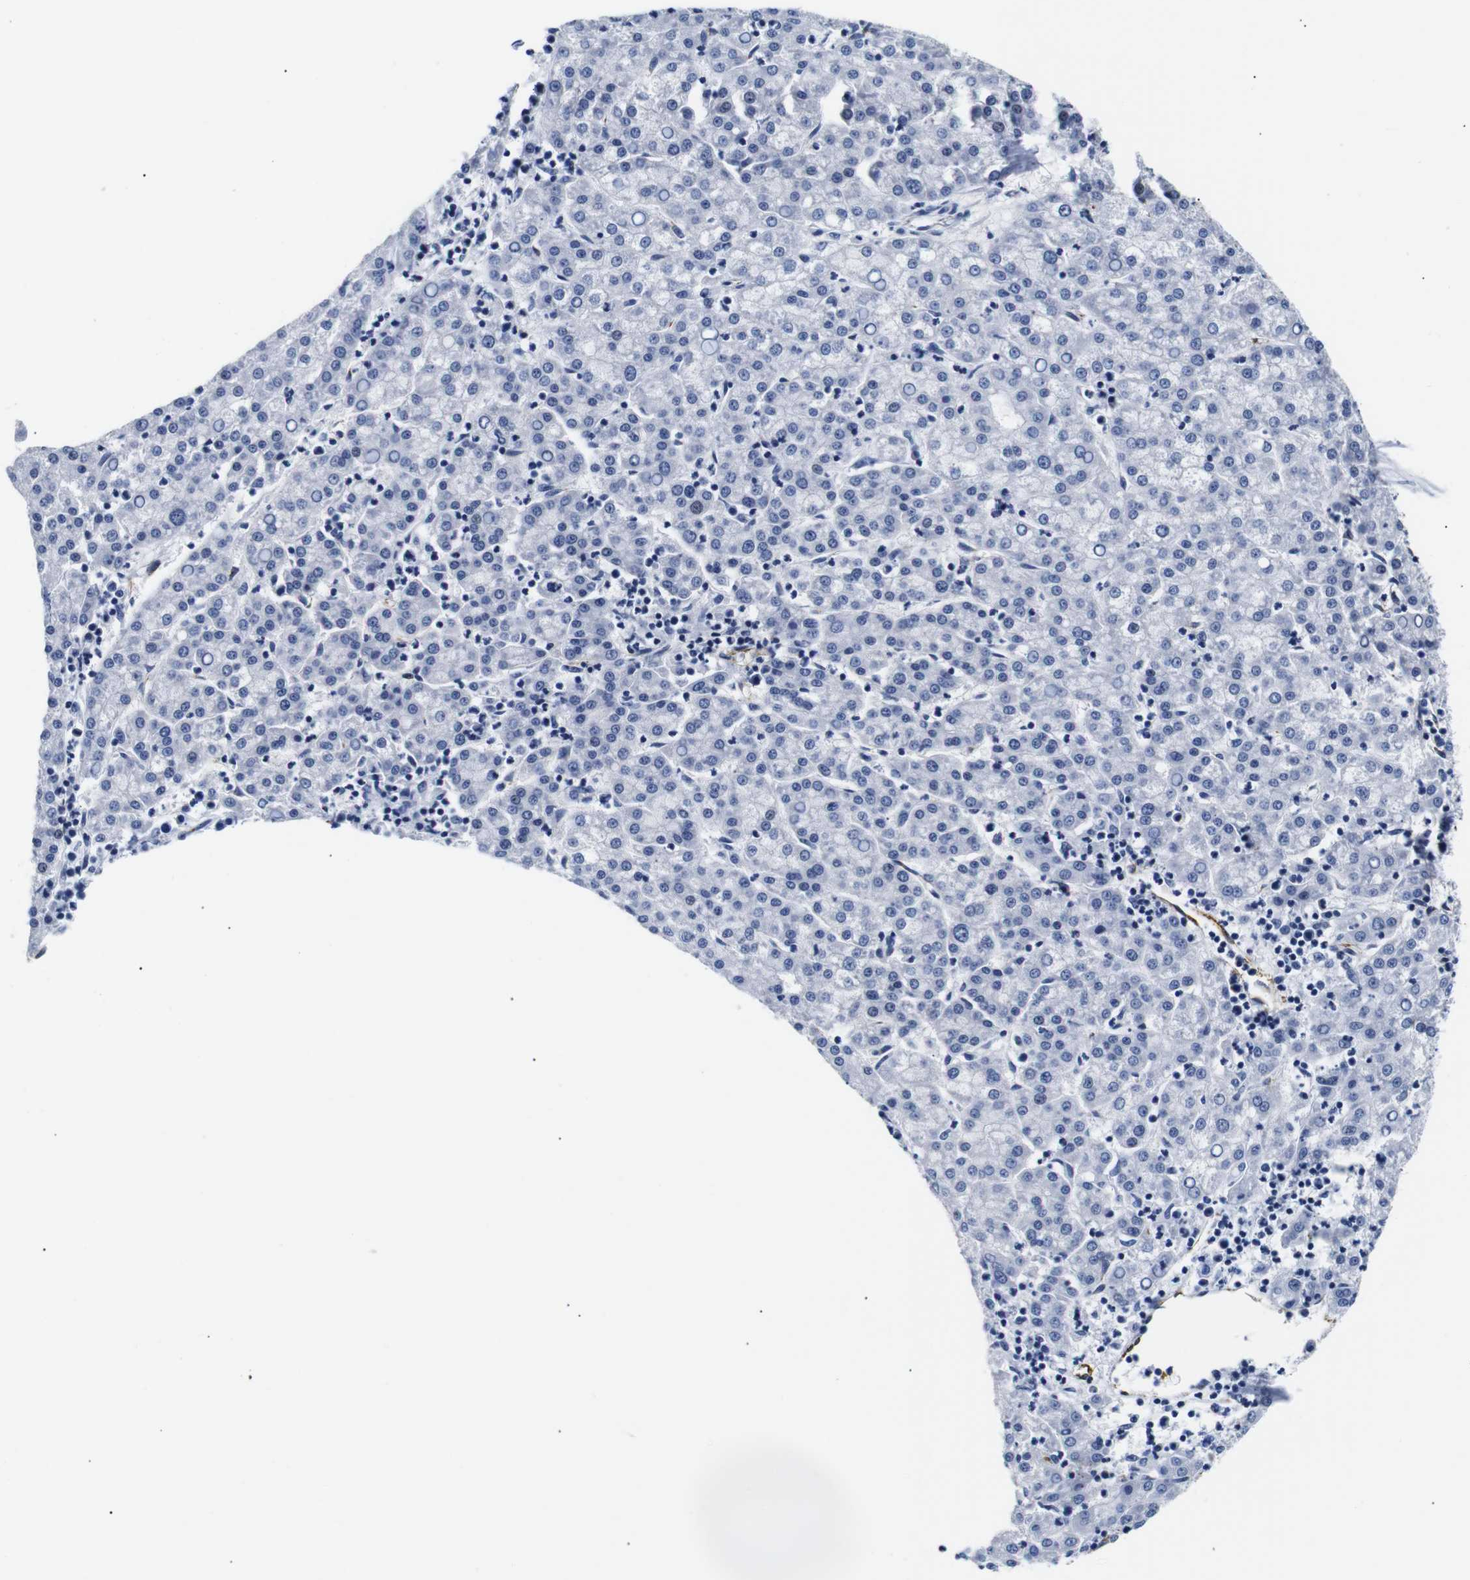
{"staining": {"intensity": "negative", "quantity": "none", "location": "none"}, "tissue": "liver cancer", "cell_type": "Tumor cells", "image_type": "cancer", "snomed": [{"axis": "morphology", "description": "Carcinoma, Hepatocellular, NOS"}, {"axis": "topography", "description": "Liver"}], "caption": "The photomicrograph exhibits no staining of tumor cells in hepatocellular carcinoma (liver).", "gene": "MUC4", "patient": {"sex": "female", "age": 58}}